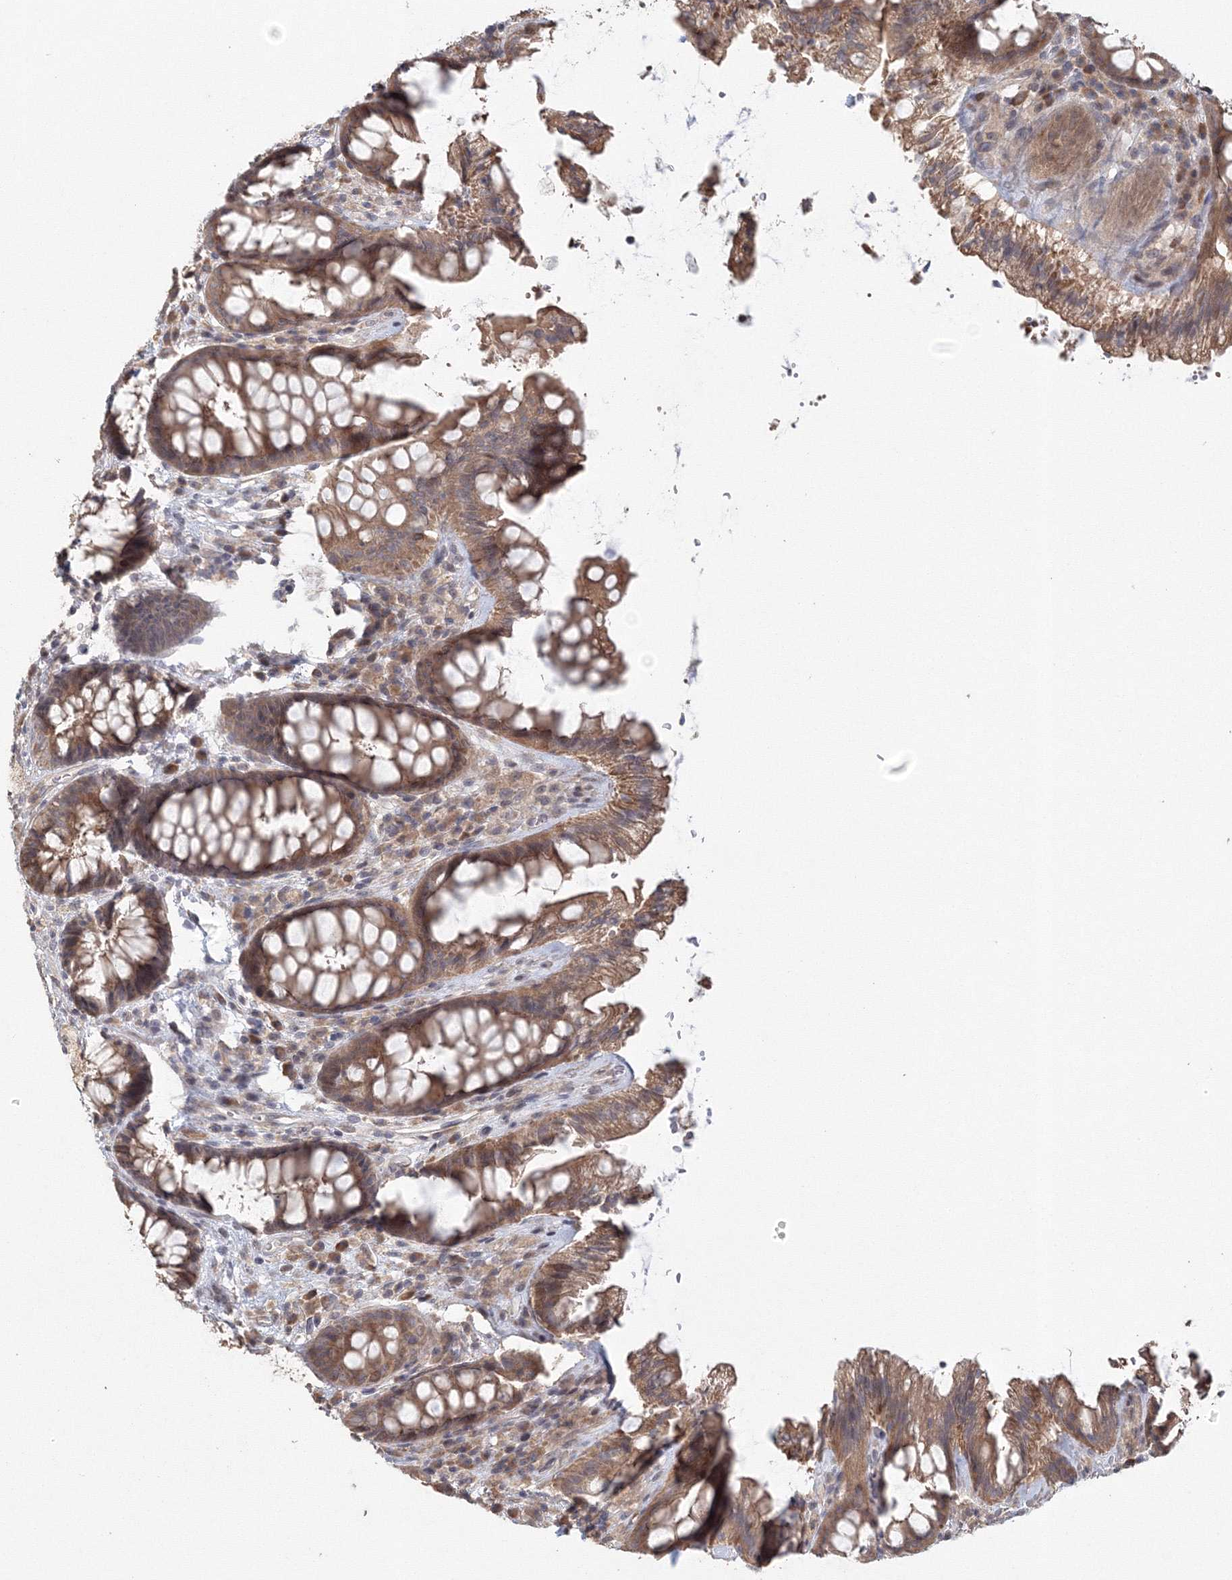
{"staining": {"intensity": "moderate", "quantity": ">75%", "location": "cytoplasmic/membranous"}, "tissue": "rectum", "cell_type": "Glandular cells", "image_type": "normal", "snomed": [{"axis": "morphology", "description": "Normal tissue, NOS"}, {"axis": "topography", "description": "Rectum"}], "caption": "A medium amount of moderate cytoplasmic/membranous positivity is present in about >75% of glandular cells in unremarkable rectum. Immunohistochemistry (ihc) stains the protein in brown and the nuclei are stained blue.", "gene": "TACC2", "patient": {"sex": "female", "age": 46}}